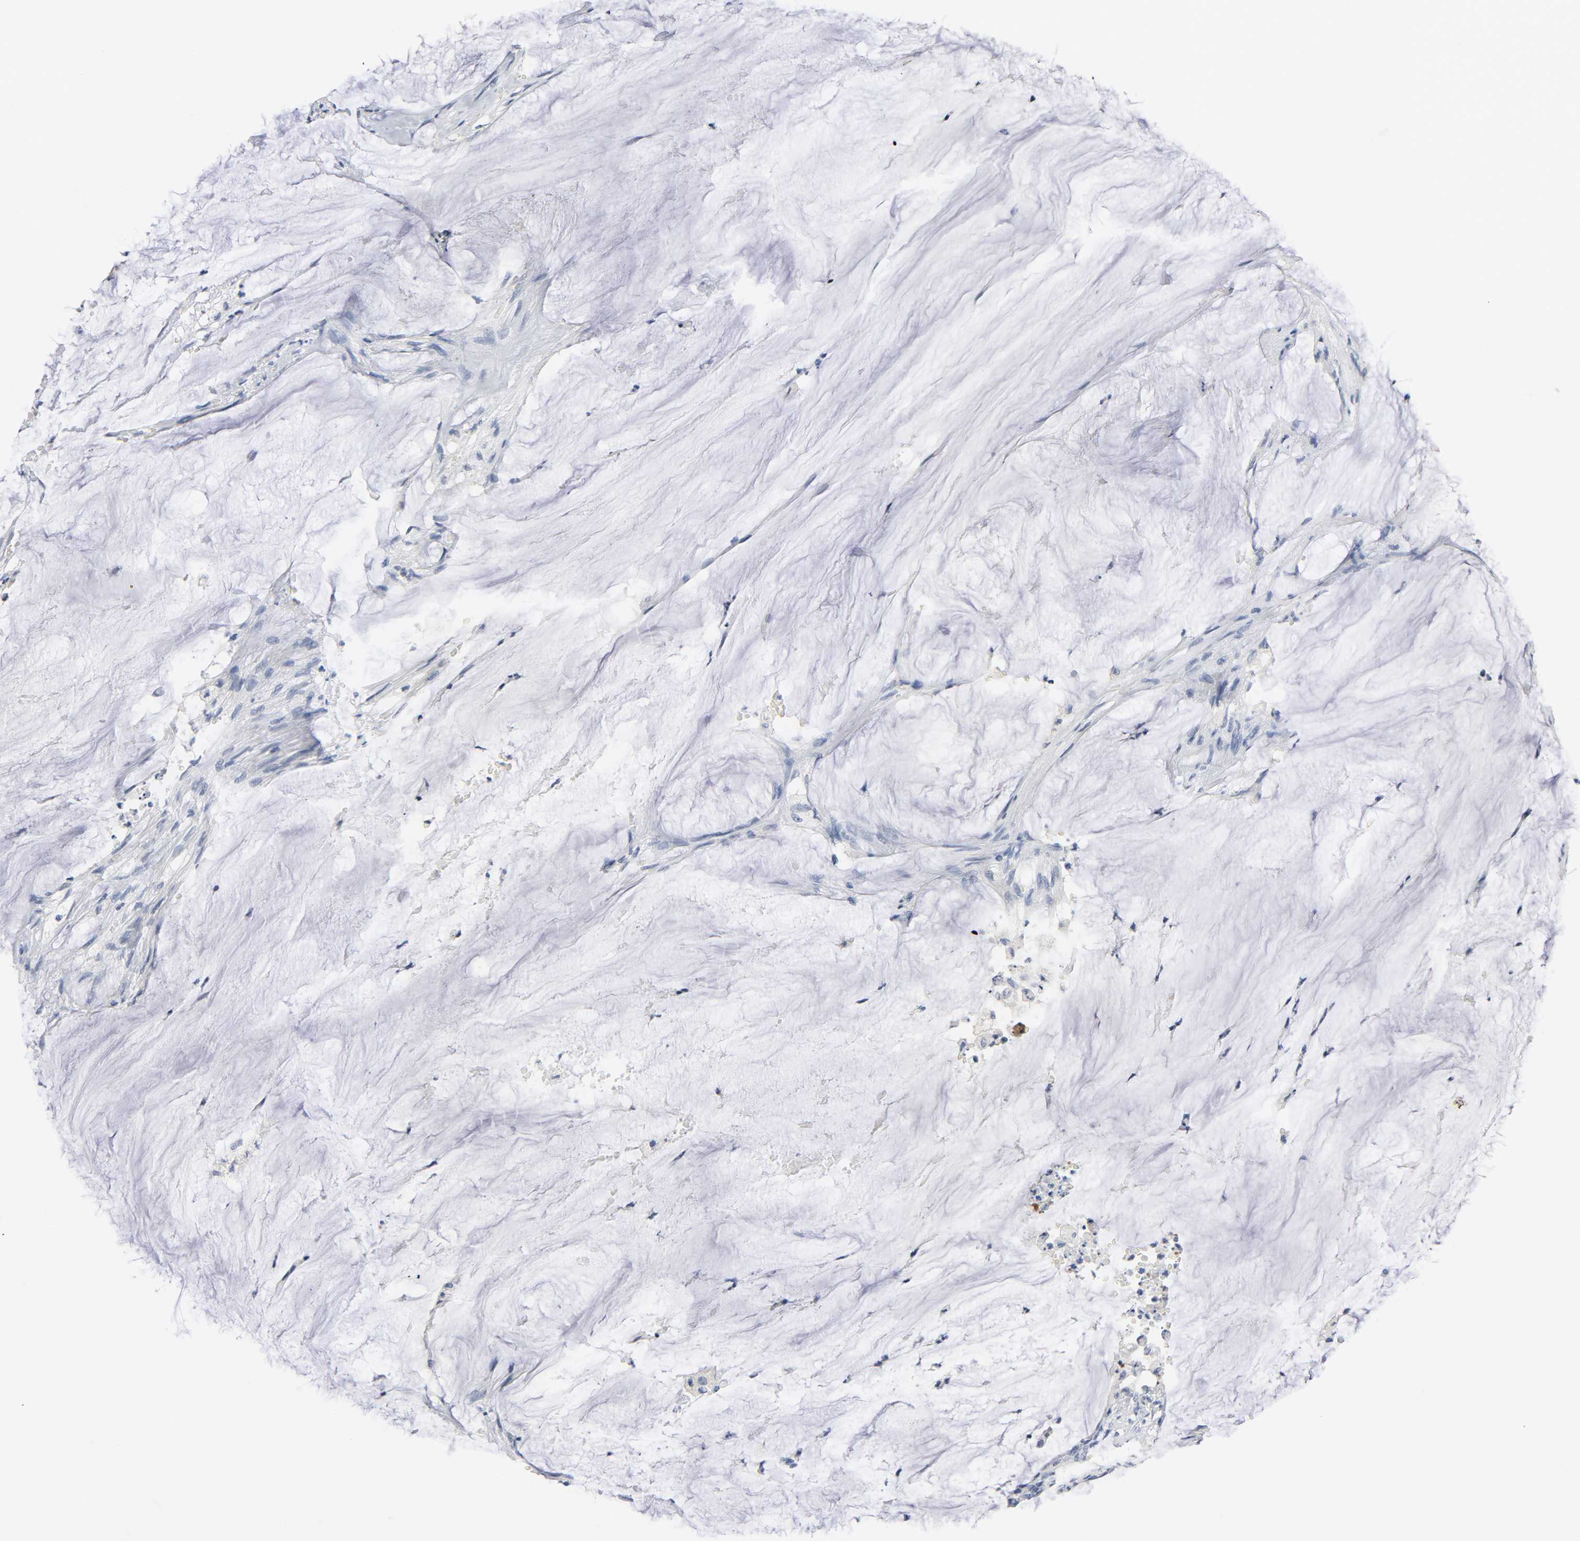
{"staining": {"intensity": "moderate", "quantity": "25%-75%", "location": "cytoplasmic/membranous,nuclear"}, "tissue": "colorectal cancer", "cell_type": "Tumor cells", "image_type": "cancer", "snomed": [{"axis": "morphology", "description": "Adenocarcinoma, NOS"}, {"axis": "topography", "description": "Rectum"}], "caption": "A high-resolution photomicrograph shows immunohistochemistry (IHC) staining of colorectal cancer, which demonstrates moderate cytoplasmic/membranous and nuclear positivity in about 25%-75% of tumor cells.", "gene": "CDC20", "patient": {"sex": "female", "age": 66}}